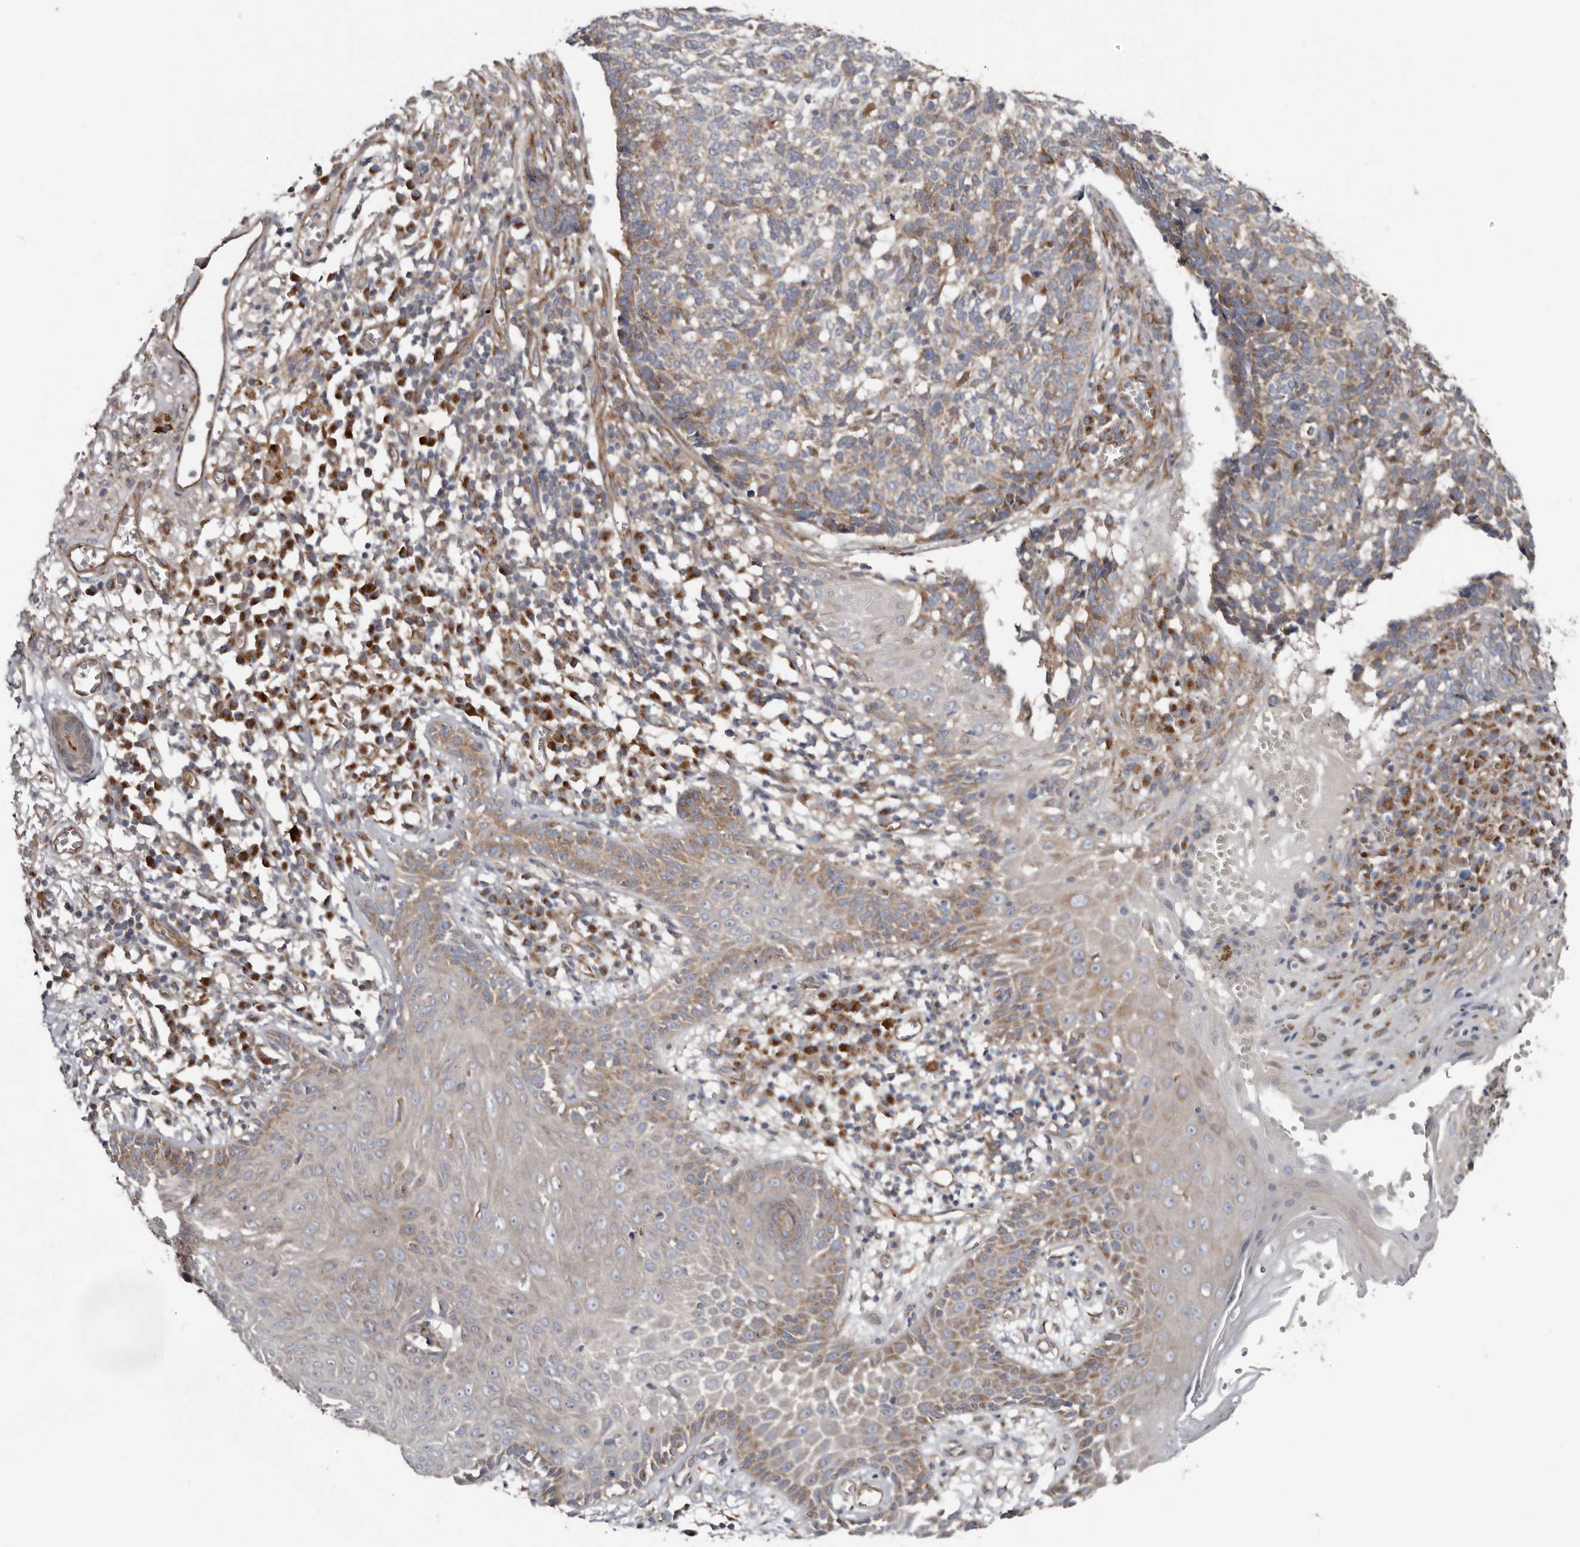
{"staining": {"intensity": "moderate", "quantity": "25%-75%", "location": "cytoplasmic/membranous"}, "tissue": "skin cancer", "cell_type": "Tumor cells", "image_type": "cancer", "snomed": [{"axis": "morphology", "description": "Basal cell carcinoma"}, {"axis": "topography", "description": "Skin"}], "caption": "High-power microscopy captured an IHC image of basal cell carcinoma (skin), revealing moderate cytoplasmic/membranous positivity in approximately 25%-75% of tumor cells.", "gene": "LUZP1", "patient": {"sex": "male", "age": 85}}